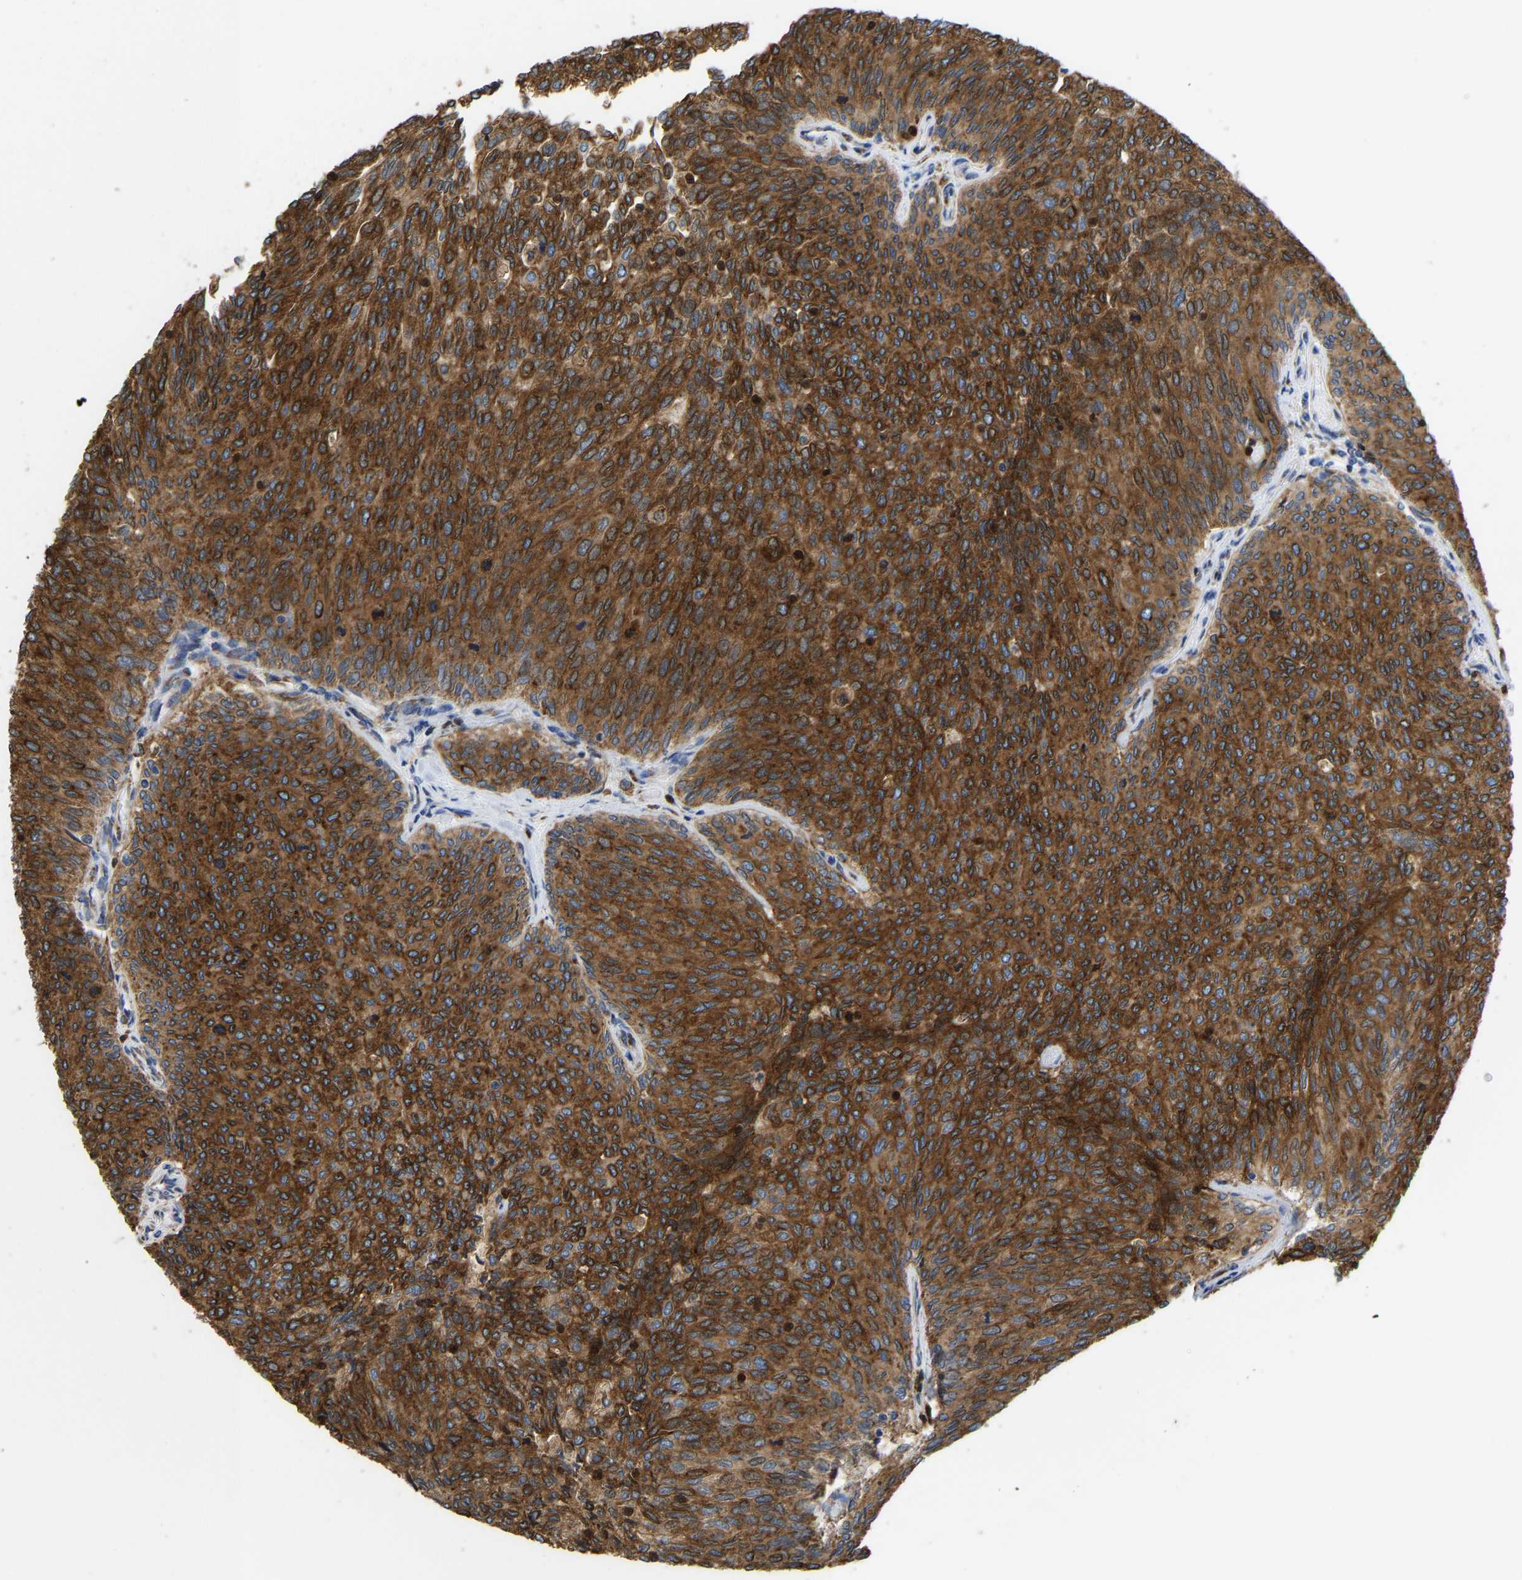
{"staining": {"intensity": "strong", "quantity": ">75%", "location": "cytoplasmic/membranous"}, "tissue": "urothelial cancer", "cell_type": "Tumor cells", "image_type": "cancer", "snomed": [{"axis": "morphology", "description": "Urothelial carcinoma, Low grade"}, {"axis": "topography", "description": "Urinary bladder"}], "caption": "Human low-grade urothelial carcinoma stained with a protein marker exhibits strong staining in tumor cells.", "gene": "P4HB", "patient": {"sex": "female", "age": 79}}